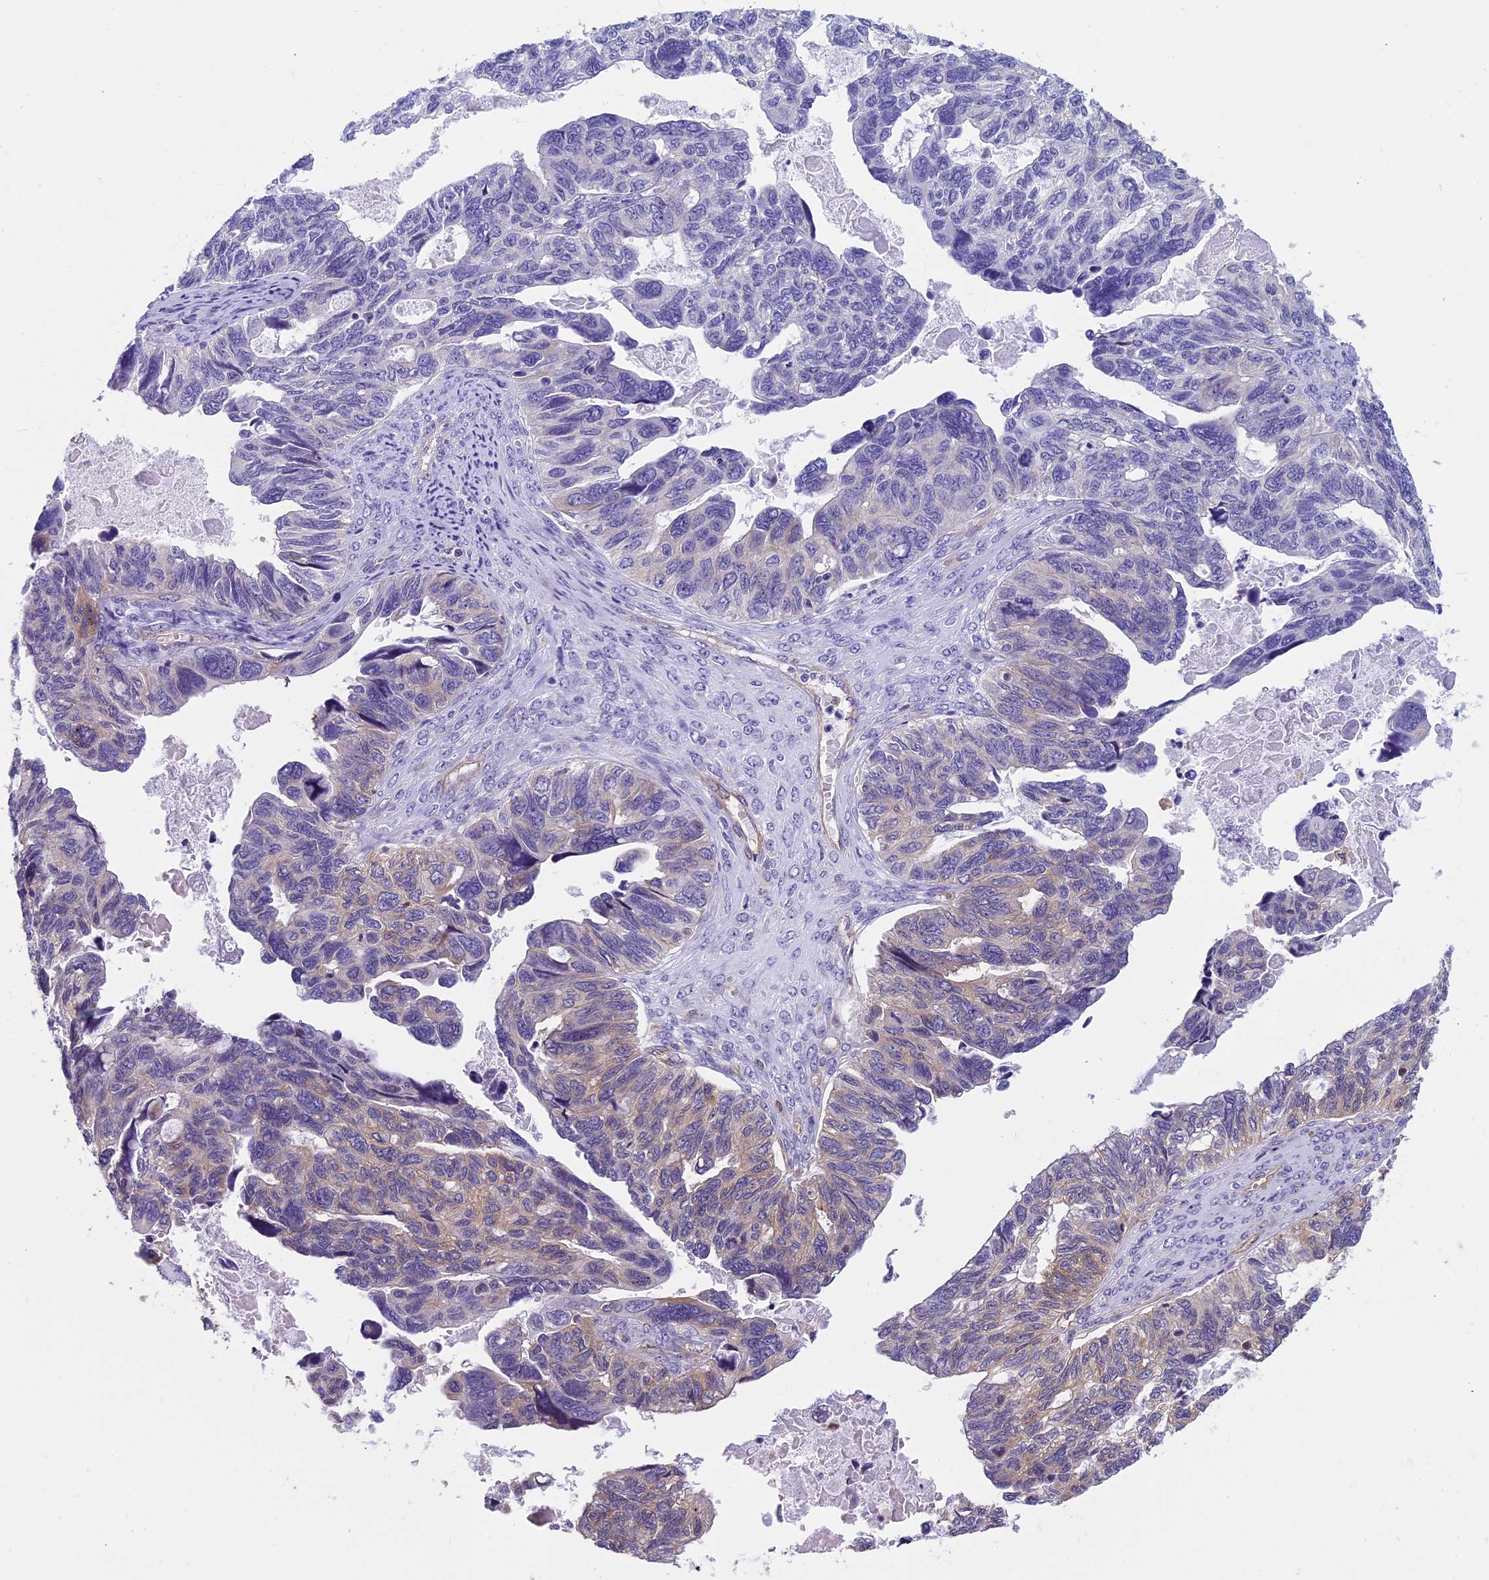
{"staining": {"intensity": "weak", "quantity": "<25%", "location": "cytoplasmic/membranous"}, "tissue": "ovarian cancer", "cell_type": "Tumor cells", "image_type": "cancer", "snomed": [{"axis": "morphology", "description": "Cystadenocarcinoma, serous, NOS"}, {"axis": "topography", "description": "Ovary"}], "caption": "DAB immunohistochemical staining of human ovarian cancer (serous cystadenocarcinoma) displays no significant expression in tumor cells.", "gene": "EHBP1L1", "patient": {"sex": "female", "age": 79}}